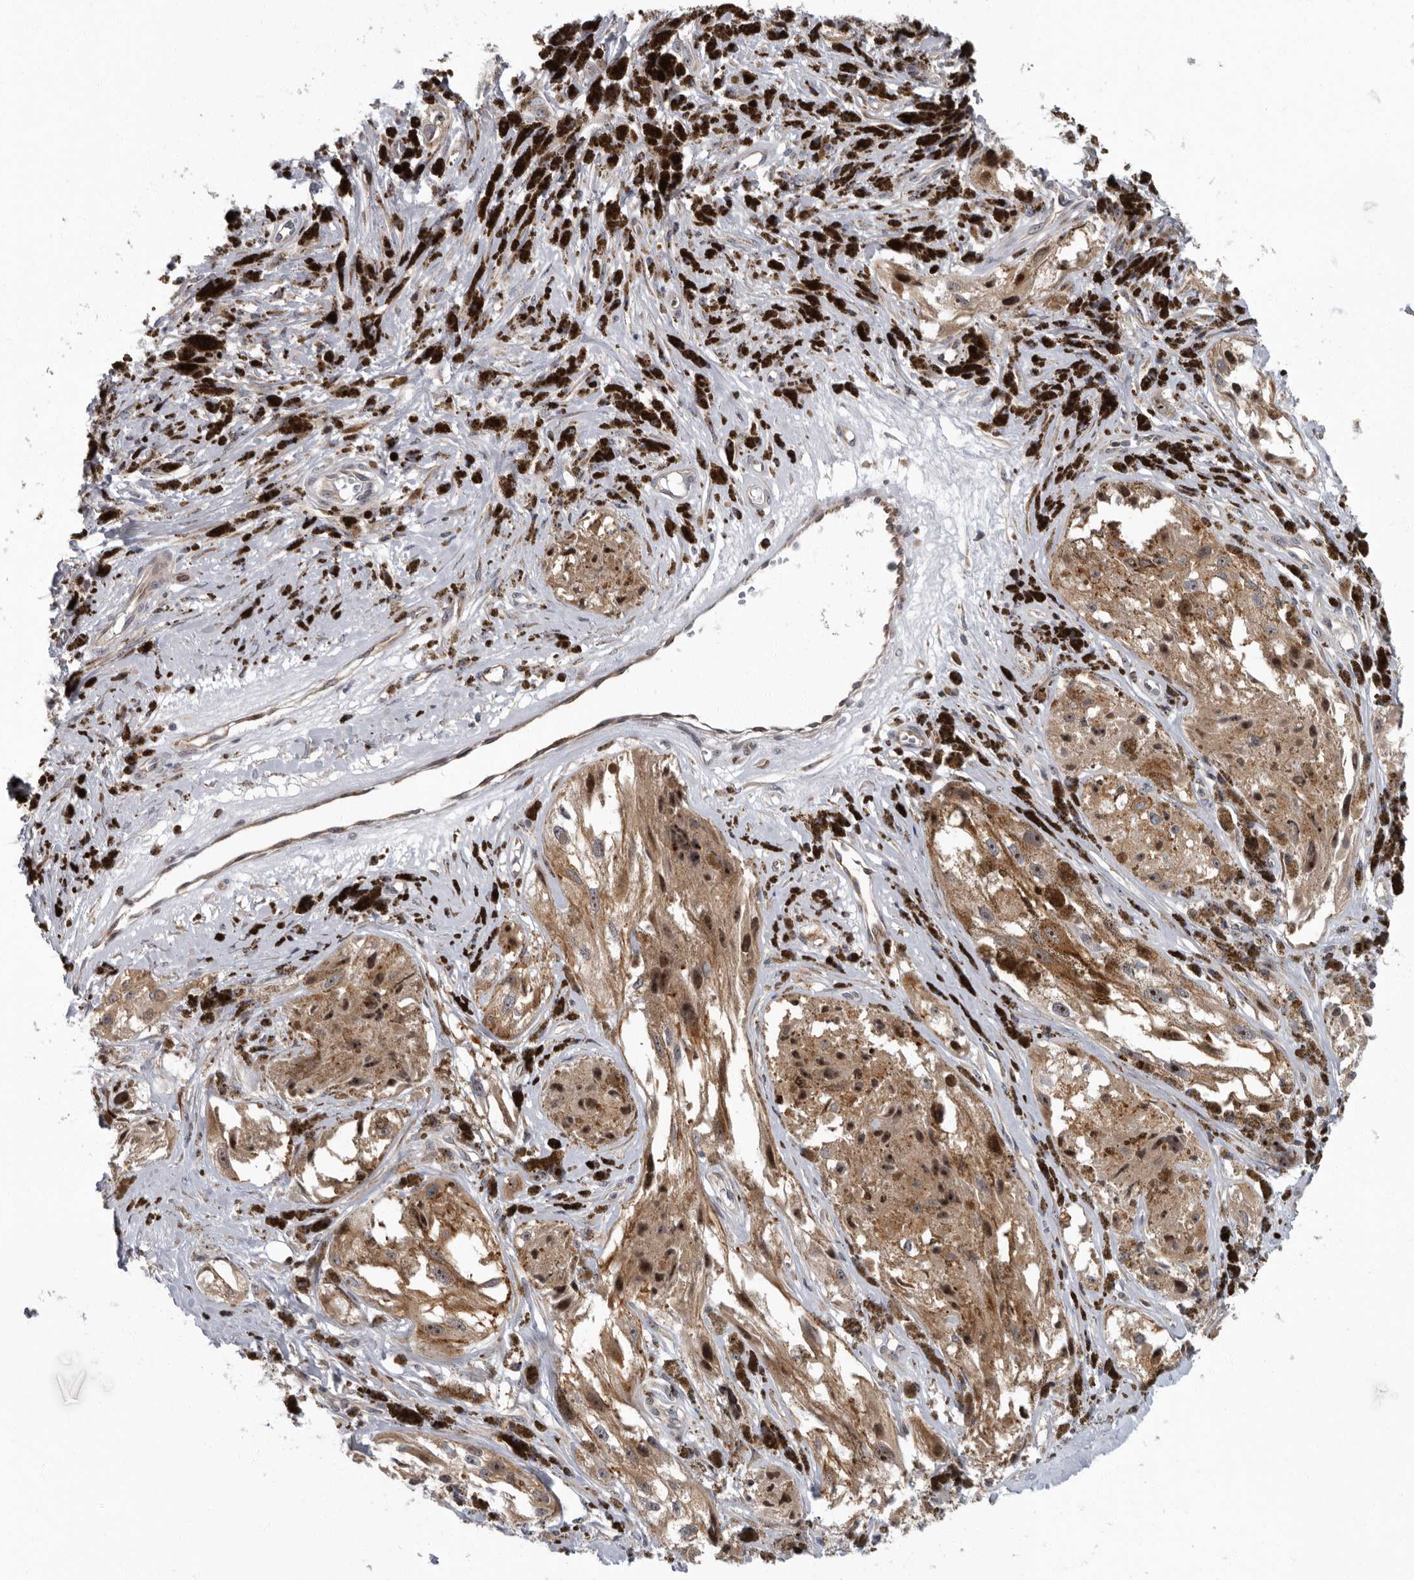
{"staining": {"intensity": "moderate", "quantity": ">75%", "location": "cytoplasmic/membranous,nuclear"}, "tissue": "melanoma", "cell_type": "Tumor cells", "image_type": "cancer", "snomed": [{"axis": "morphology", "description": "Malignant melanoma, NOS"}, {"axis": "topography", "description": "Skin"}], "caption": "Protein expression analysis of melanoma exhibits moderate cytoplasmic/membranous and nuclear expression in approximately >75% of tumor cells.", "gene": "PDCD11", "patient": {"sex": "male", "age": 88}}